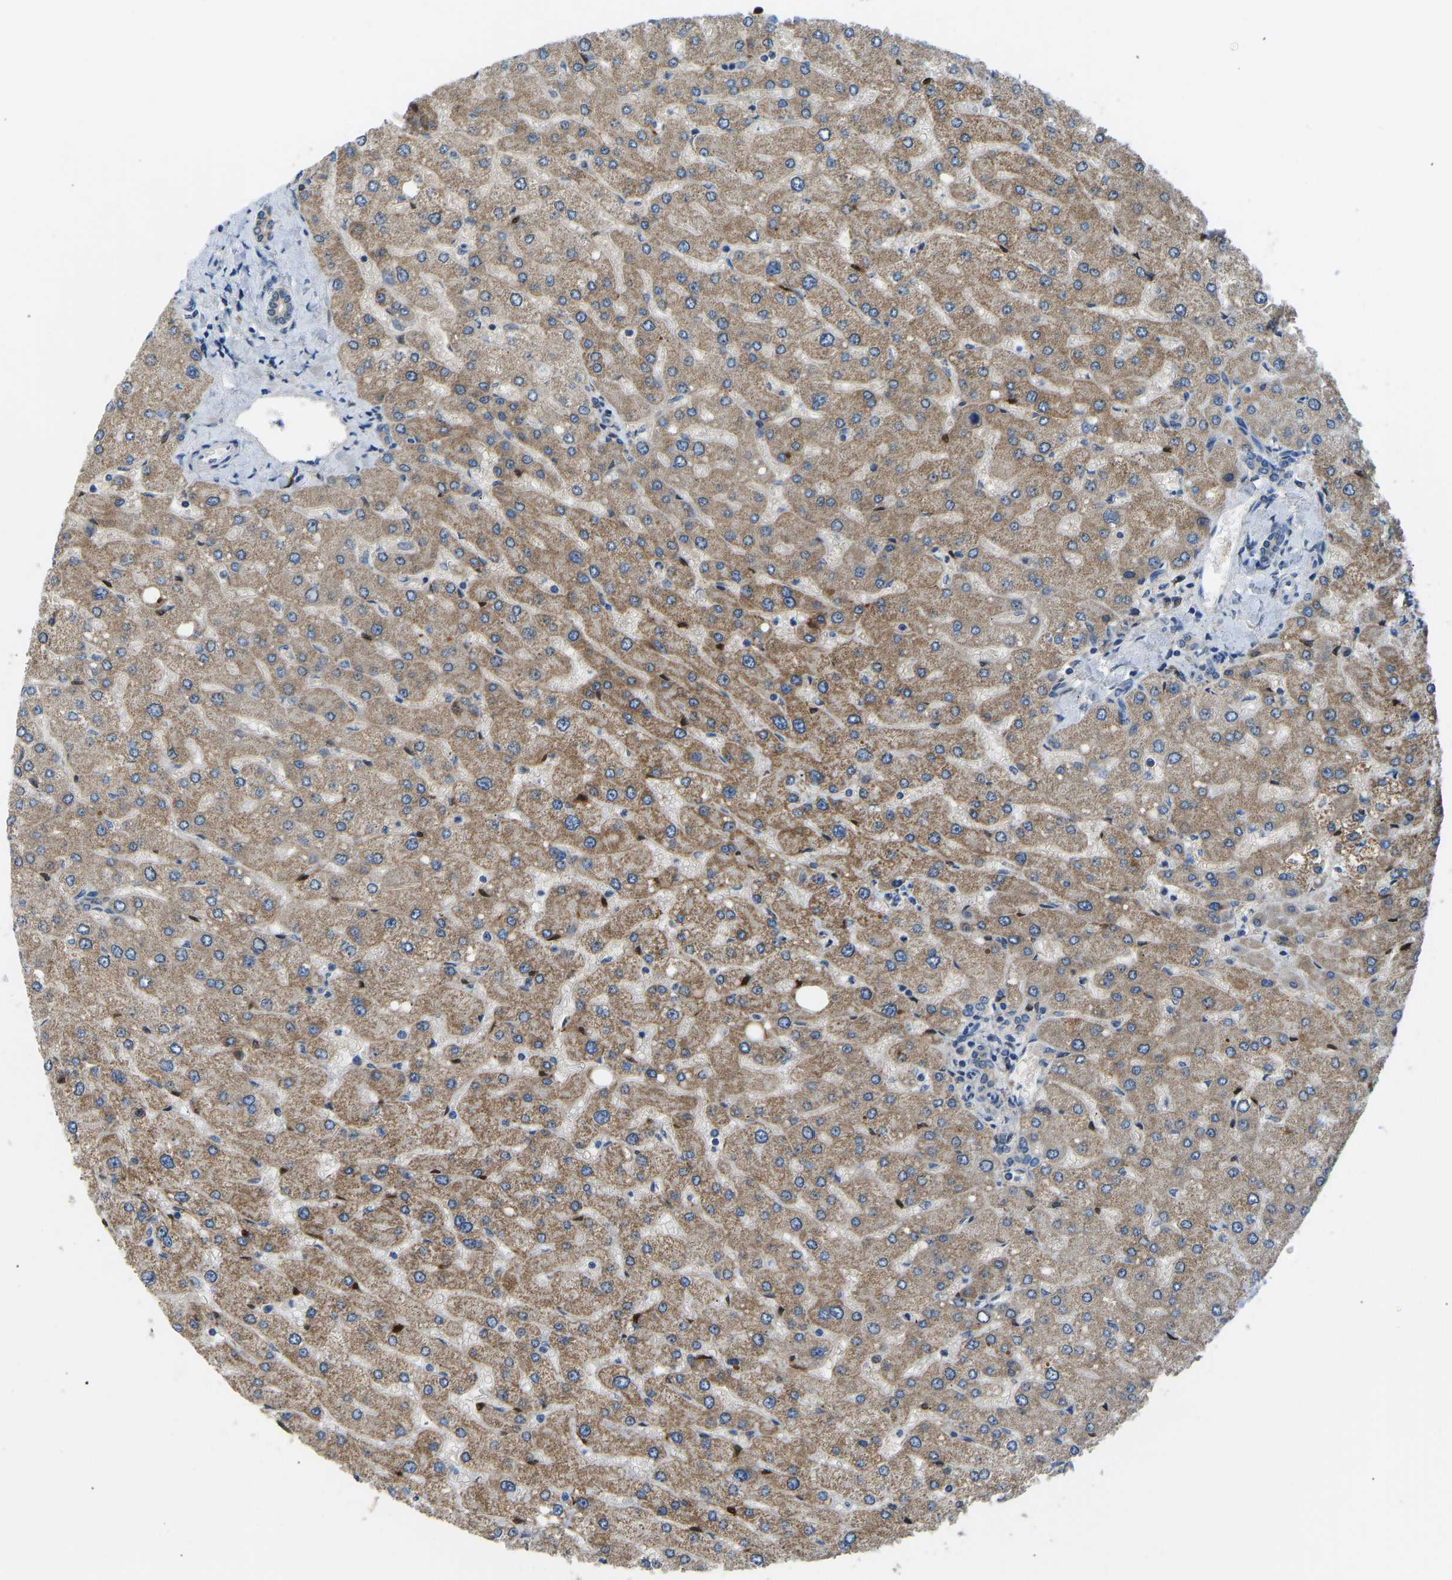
{"staining": {"intensity": "weak", "quantity": ">75%", "location": "cytoplasmic/membranous"}, "tissue": "liver", "cell_type": "Cholangiocytes", "image_type": "normal", "snomed": [{"axis": "morphology", "description": "Normal tissue, NOS"}, {"axis": "topography", "description": "Liver"}], "caption": "Immunohistochemical staining of benign human liver reveals low levels of weak cytoplasmic/membranous expression in about >75% of cholangiocytes.", "gene": "RBP1", "patient": {"sex": "male", "age": 55}}